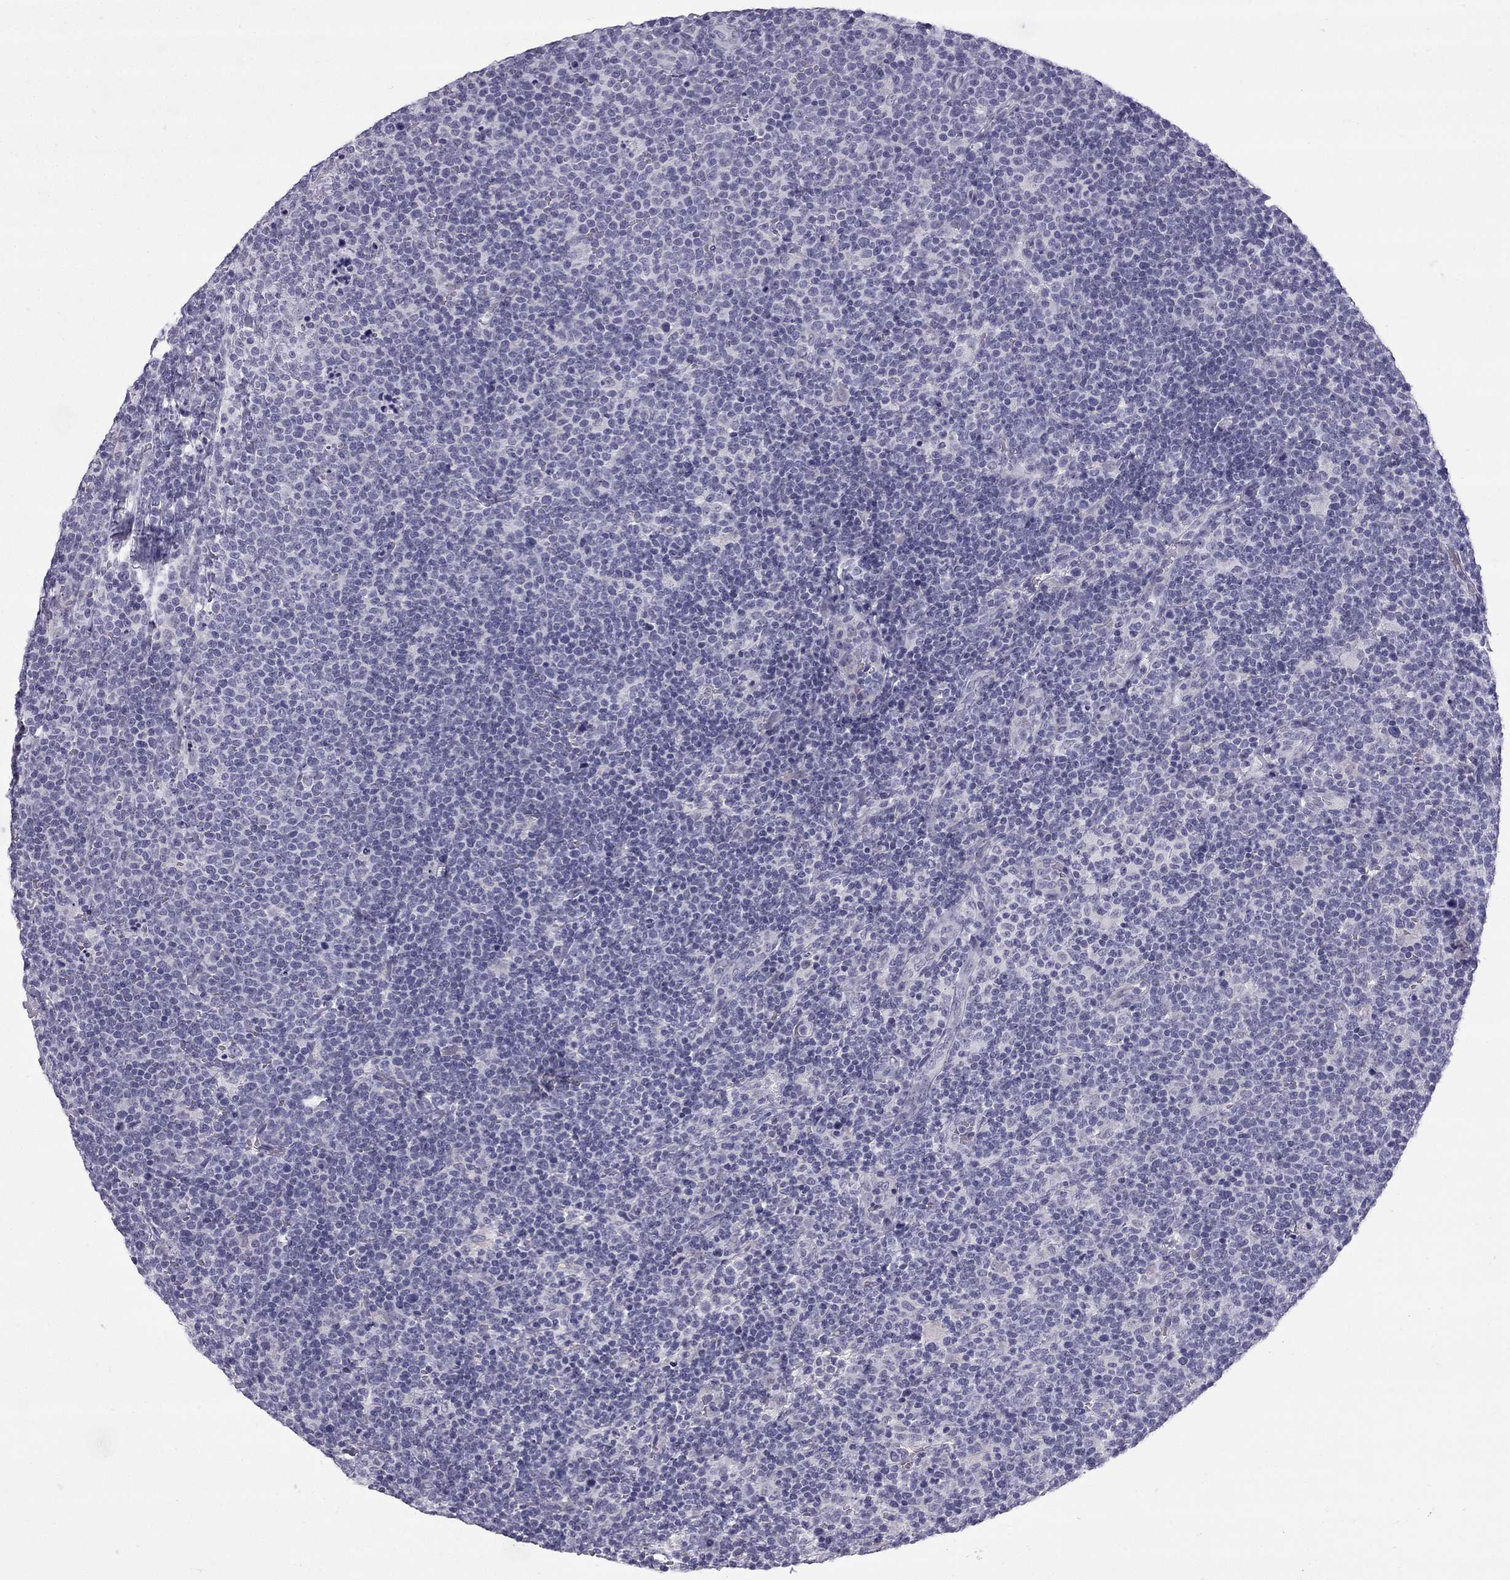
{"staining": {"intensity": "negative", "quantity": "none", "location": "none"}, "tissue": "lymphoma", "cell_type": "Tumor cells", "image_type": "cancer", "snomed": [{"axis": "morphology", "description": "Malignant lymphoma, non-Hodgkin's type, High grade"}, {"axis": "topography", "description": "Lymph node"}], "caption": "A histopathology image of lymphoma stained for a protein exhibits no brown staining in tumor cells.", "gene": "CFAP53", "patient": {"sex": "male", "age": 61}}